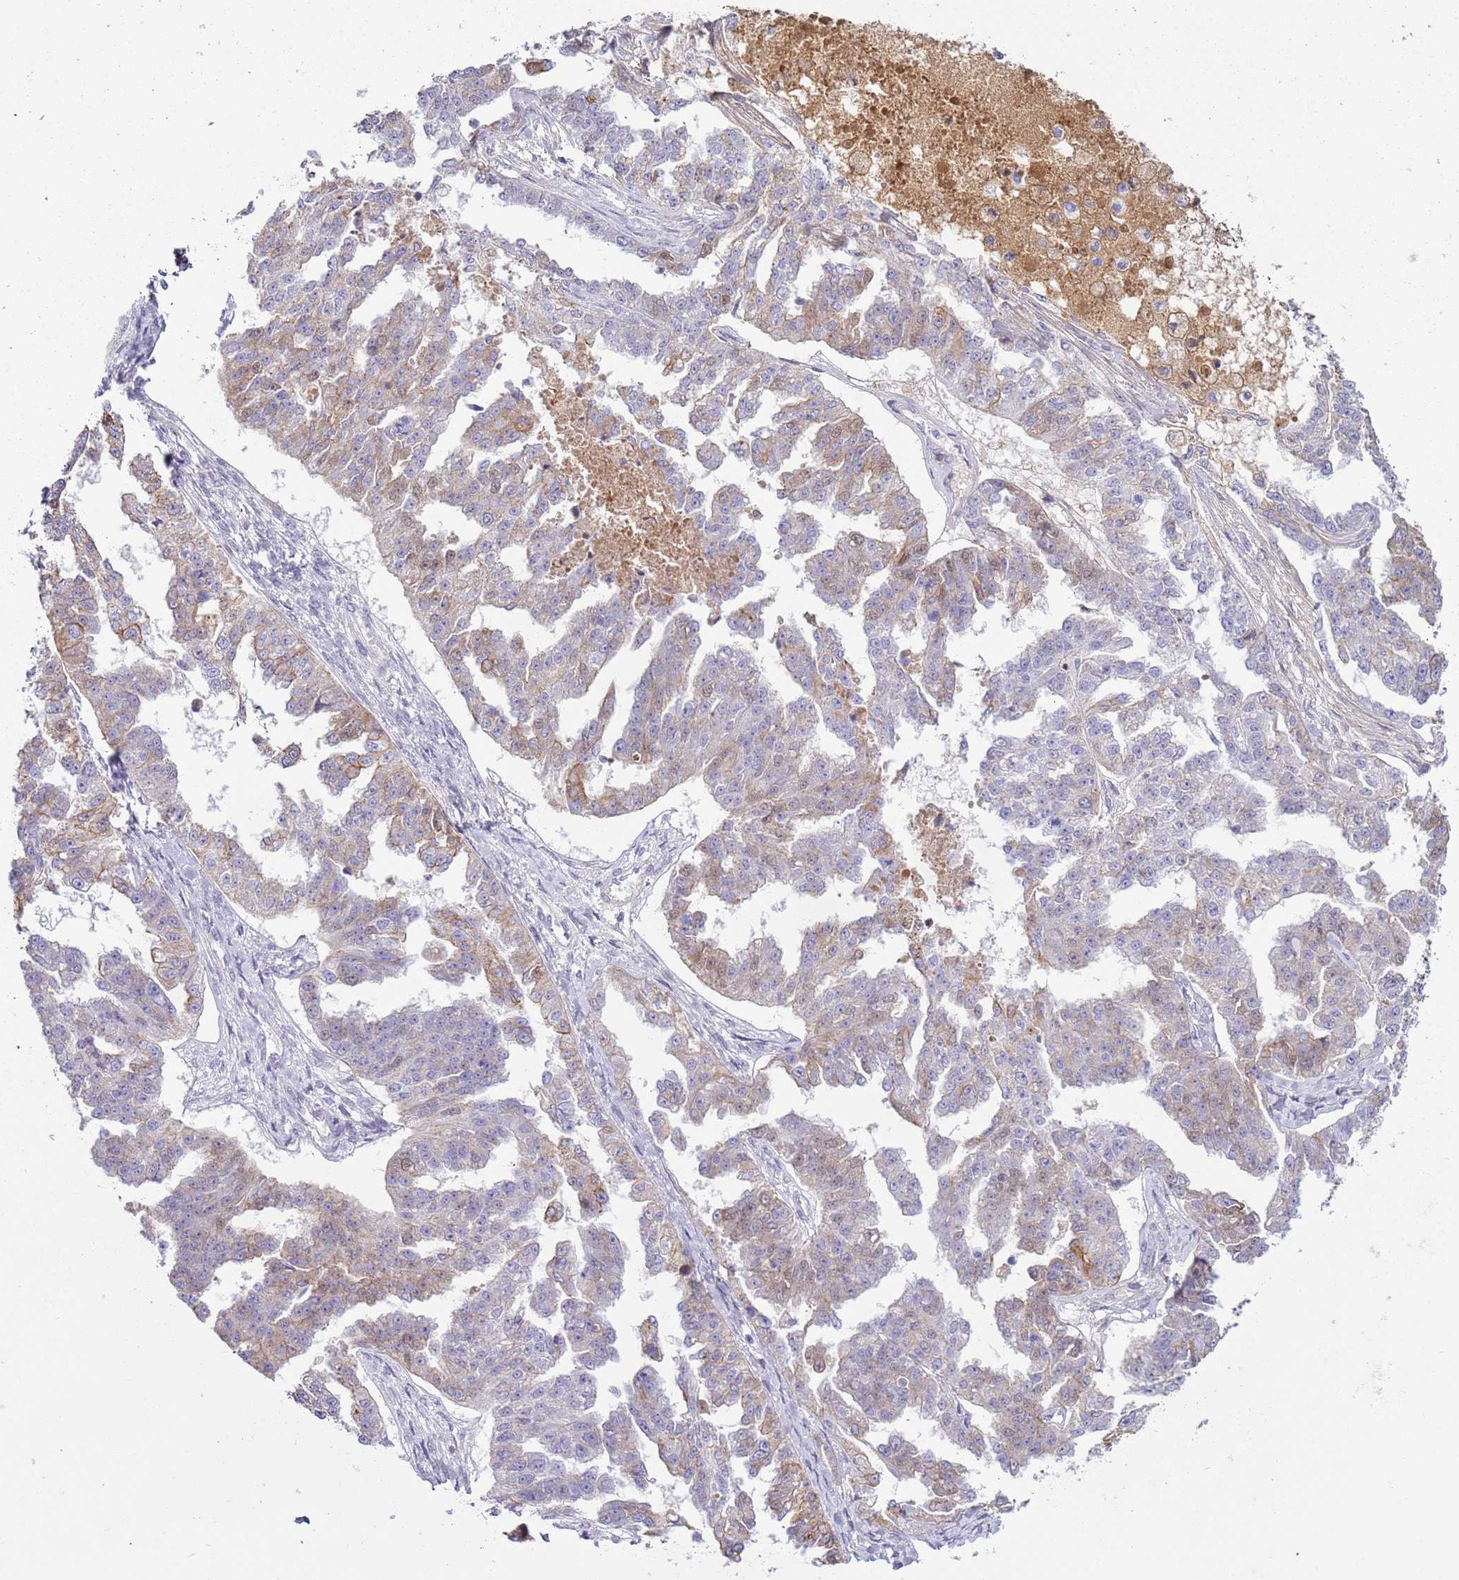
{"staining": {"intensity": "weak", "quantity": "25%-75%", "location": "cytoplasmic/membranous"}, "tissue": "ovarian cancer", "cell_type": "Tumor cells", "image_type": "cancer", "snomed": [{"axis": "morphology", "description": "Cystadenocarcinoma, serous, NOS"}, {"axis": "topography", "description": "Ovary"}], "caption": "A photomicrograph of ovarian cancer stained for a protein exhibits weak cytoplasmic/membranous brown staining in tumor cells.", "gene": "NPAP1", "patient": {"sex": "female", "age": 58}}